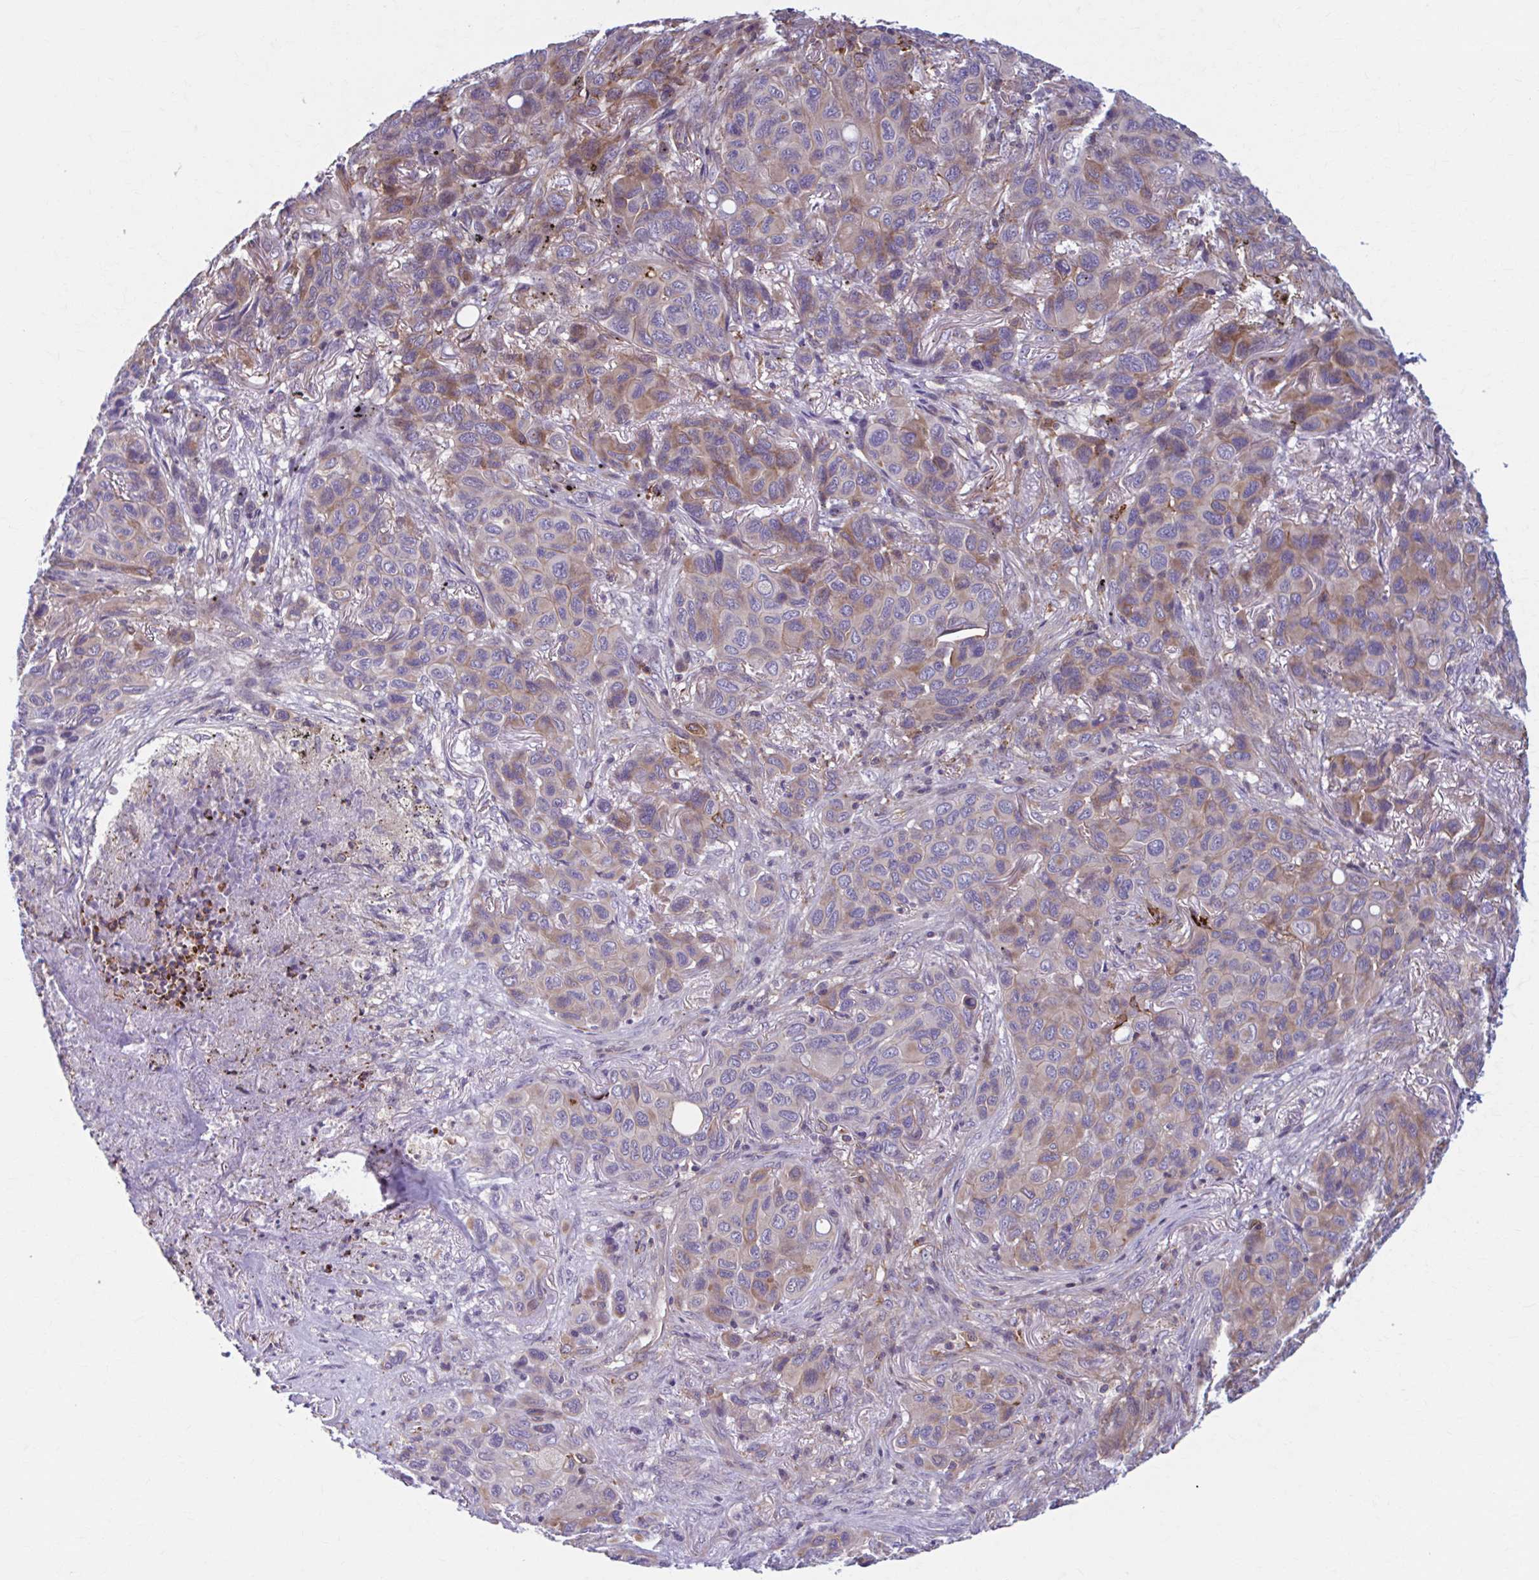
{"staining": {"intensity": "moderate", "quantity": "25%-75%", "location": "cytoplasmic/membranous"}, "tissue": "melanoma", "cell_type": "Tumor cells", "image_type": "cancer", "snomed": [{"axis": "morphology", "description": "Malignant melanoma, Metastatic site"}, {"axis": "topography", "description": "Lung"}], "caption": "An image showing moderate cytoplasmic/membranous staining in approximately 25%-75% of tumor cells in malignant melanoma (metastatic site), as visualized by brown immunohistochemical staining.", "gene": "ADAT3", "patient": {"sex": "male", "age": 48}}